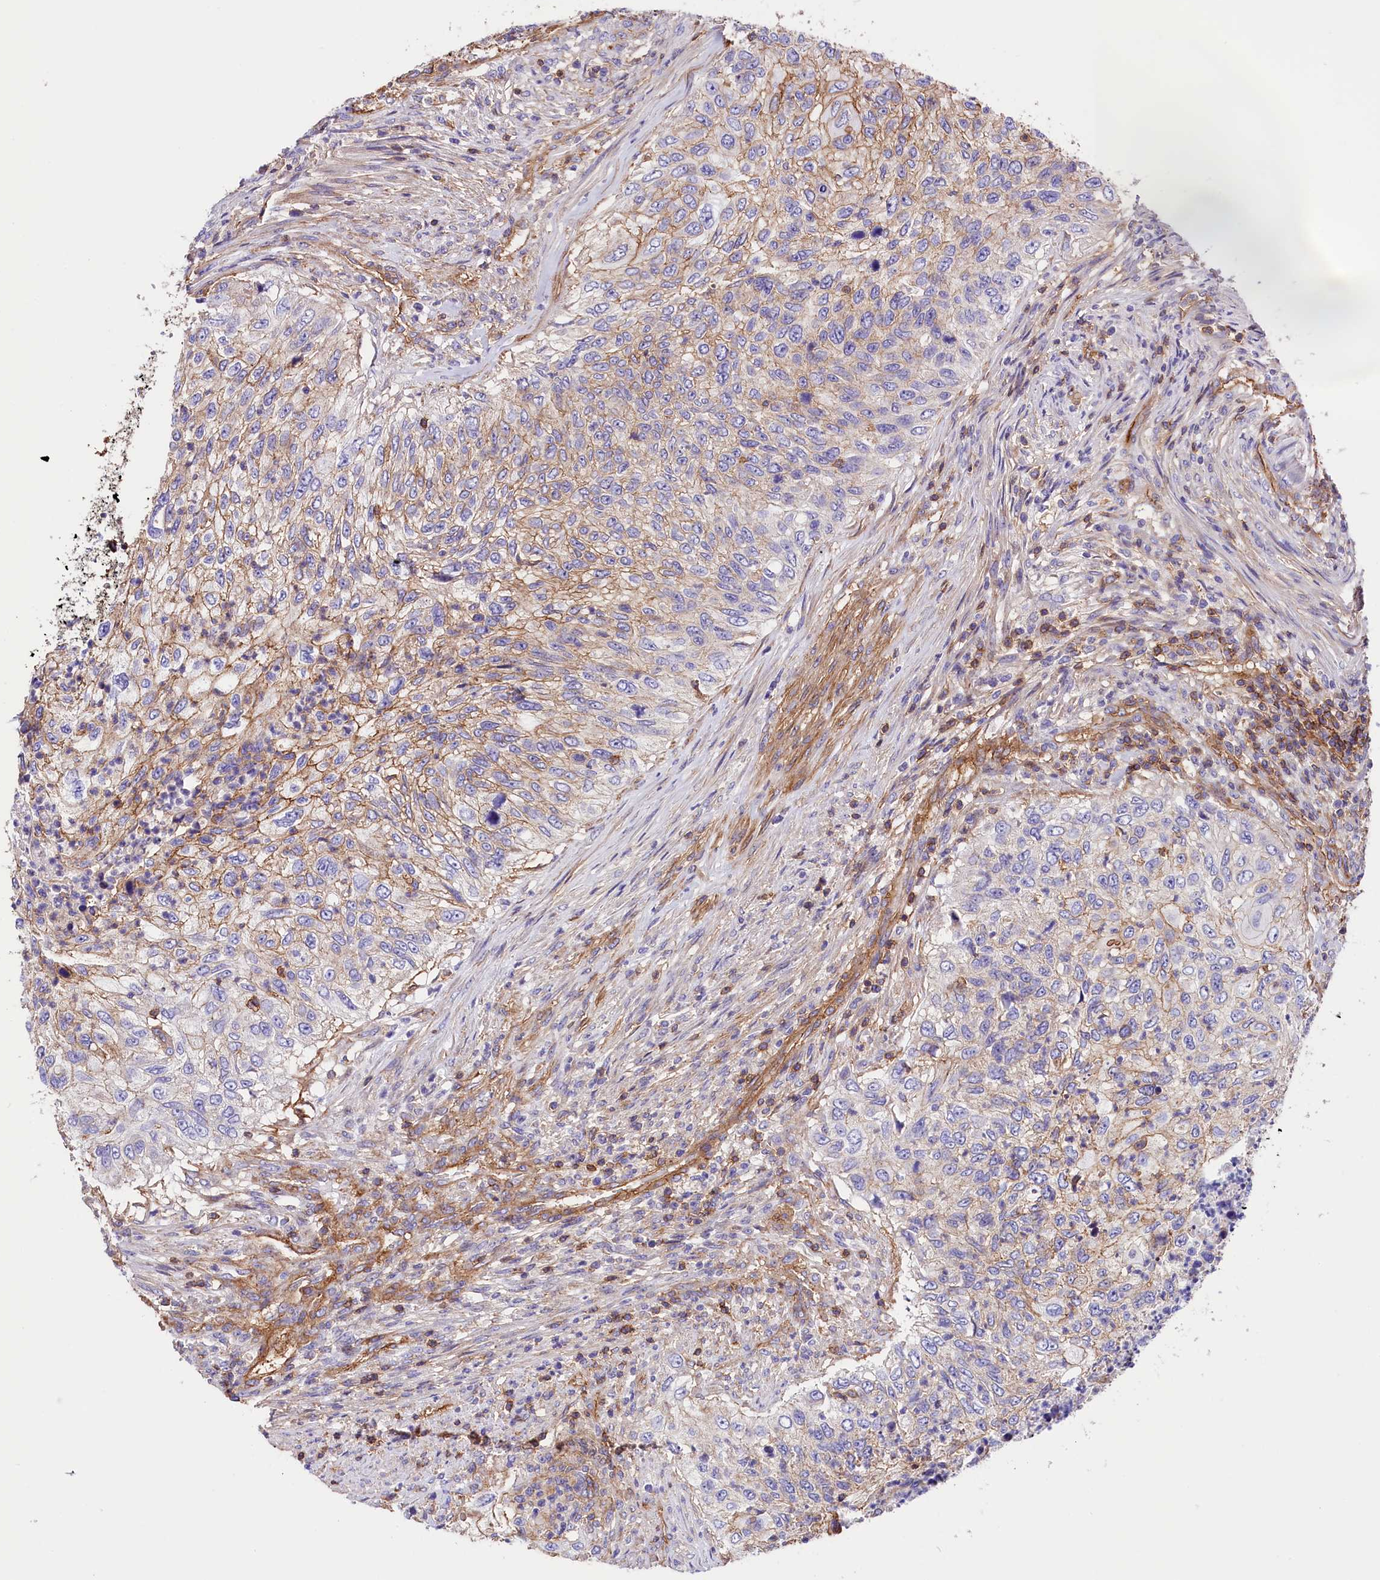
{"staining": {"intensity": "weak", "quantity": "<25%", "location": "cytoplasmic/membranous"}, "tissue": "urothelial cancer", "cell_type": "Tumor cells", "image_type": "cancer", "snomed": [{"axis": "morphology", "description": "Urothelial carcinoma, High grade"}, {"axis": "topography", "description": "Urinary bladder"}], "caption": "The micrograph shows no staining of tumor cells in urothelial cancer.", "gene": "ATP2B4", "patient": {"sex": "female", "age": 60}}